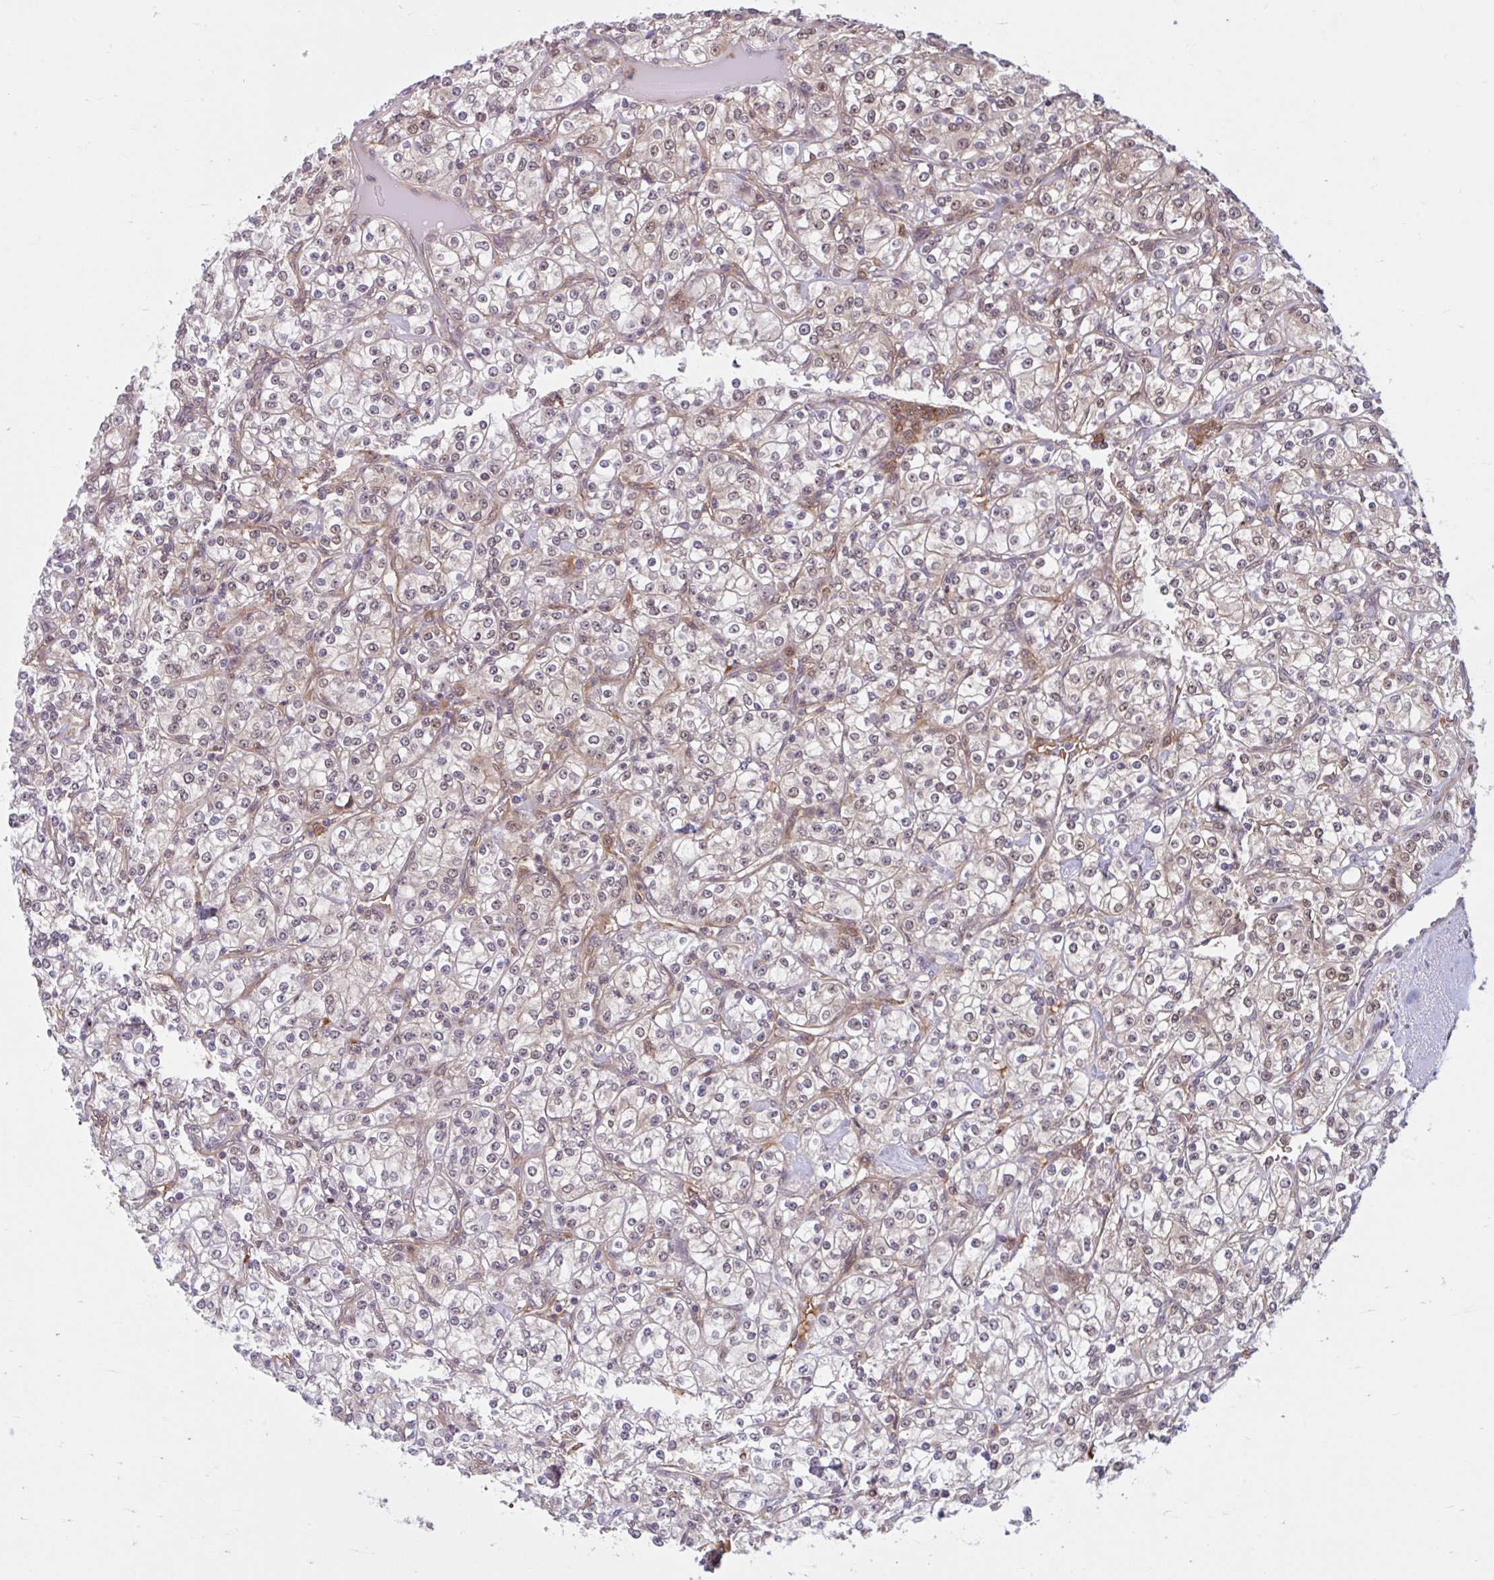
{"staining": {"intensity": "moderate", "quantity": ">75%", "location": "nuclear"}, "tissue": "renal cancer", "cell_type": "Tumor cells", "image_type": "cancer", "snomed": [{"axis": "morphology", "description": "Adenocarcinoma, NOS"}, {"axis": "topography", "description": "Kidney"}], "caption": "This is a histology image of IHC staining of adenocarcinoma (renal), which shows moderate positivity in the nuclear of tumor cells.", "gene": "HMBS", "patient": {"sex": "male", "age": 77}}